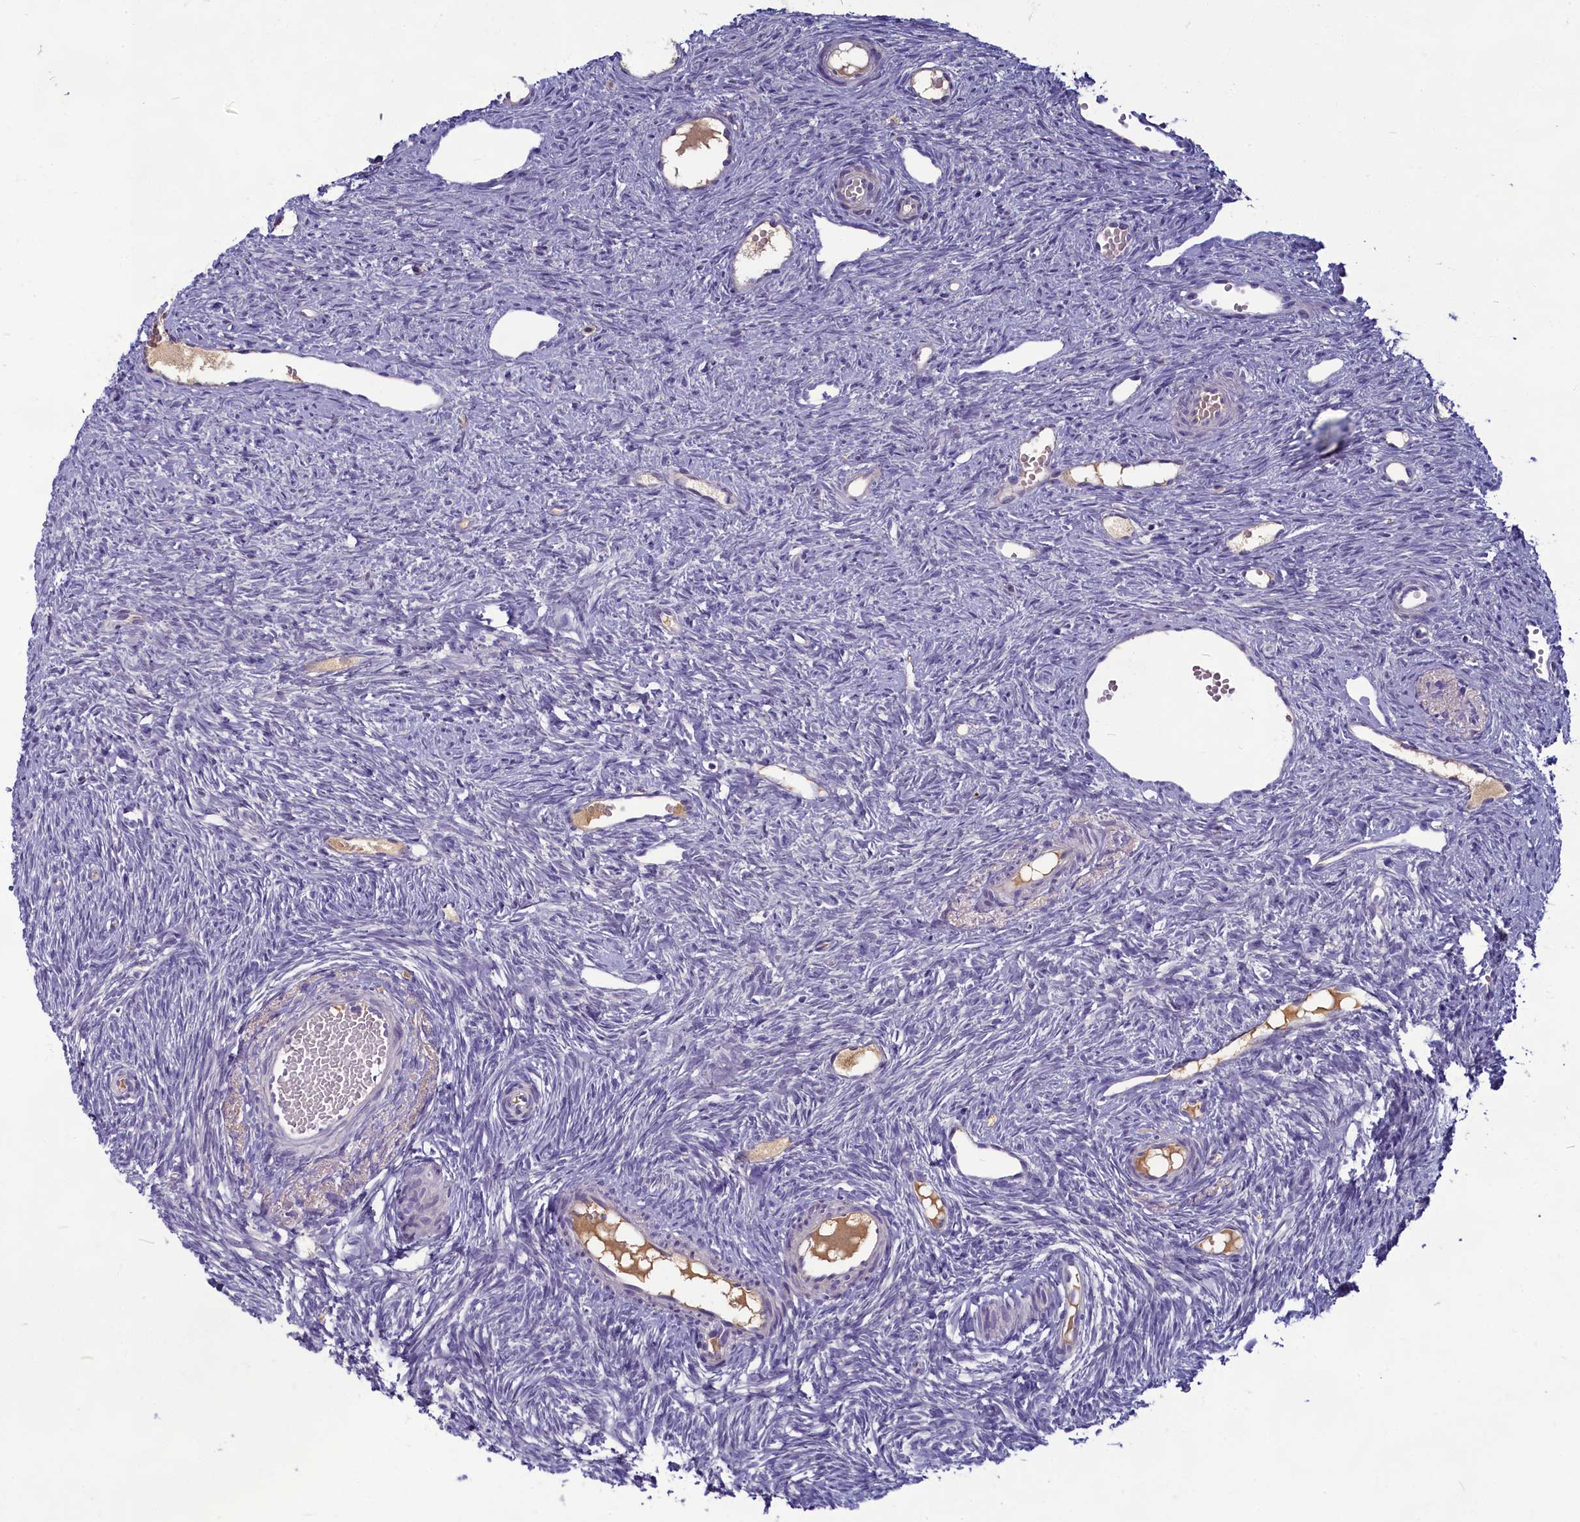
{"staining": {"intensity": "negative", "quantity": "none", "location": "none"}, "tissue": "ovary", "cell_type": "Follicle cells", "image_type": "normal", "snomed": [{"axis": "morphology", "description": "Normal tissue, NOS"}, {"axis": "topography", "description": "Ovary"}], "caption": "Ovary stained for a protein using IHC demonstrates no expression follicle cells.", "gene": "SV2C", "patient": {"sex": "female", "age": 51}}